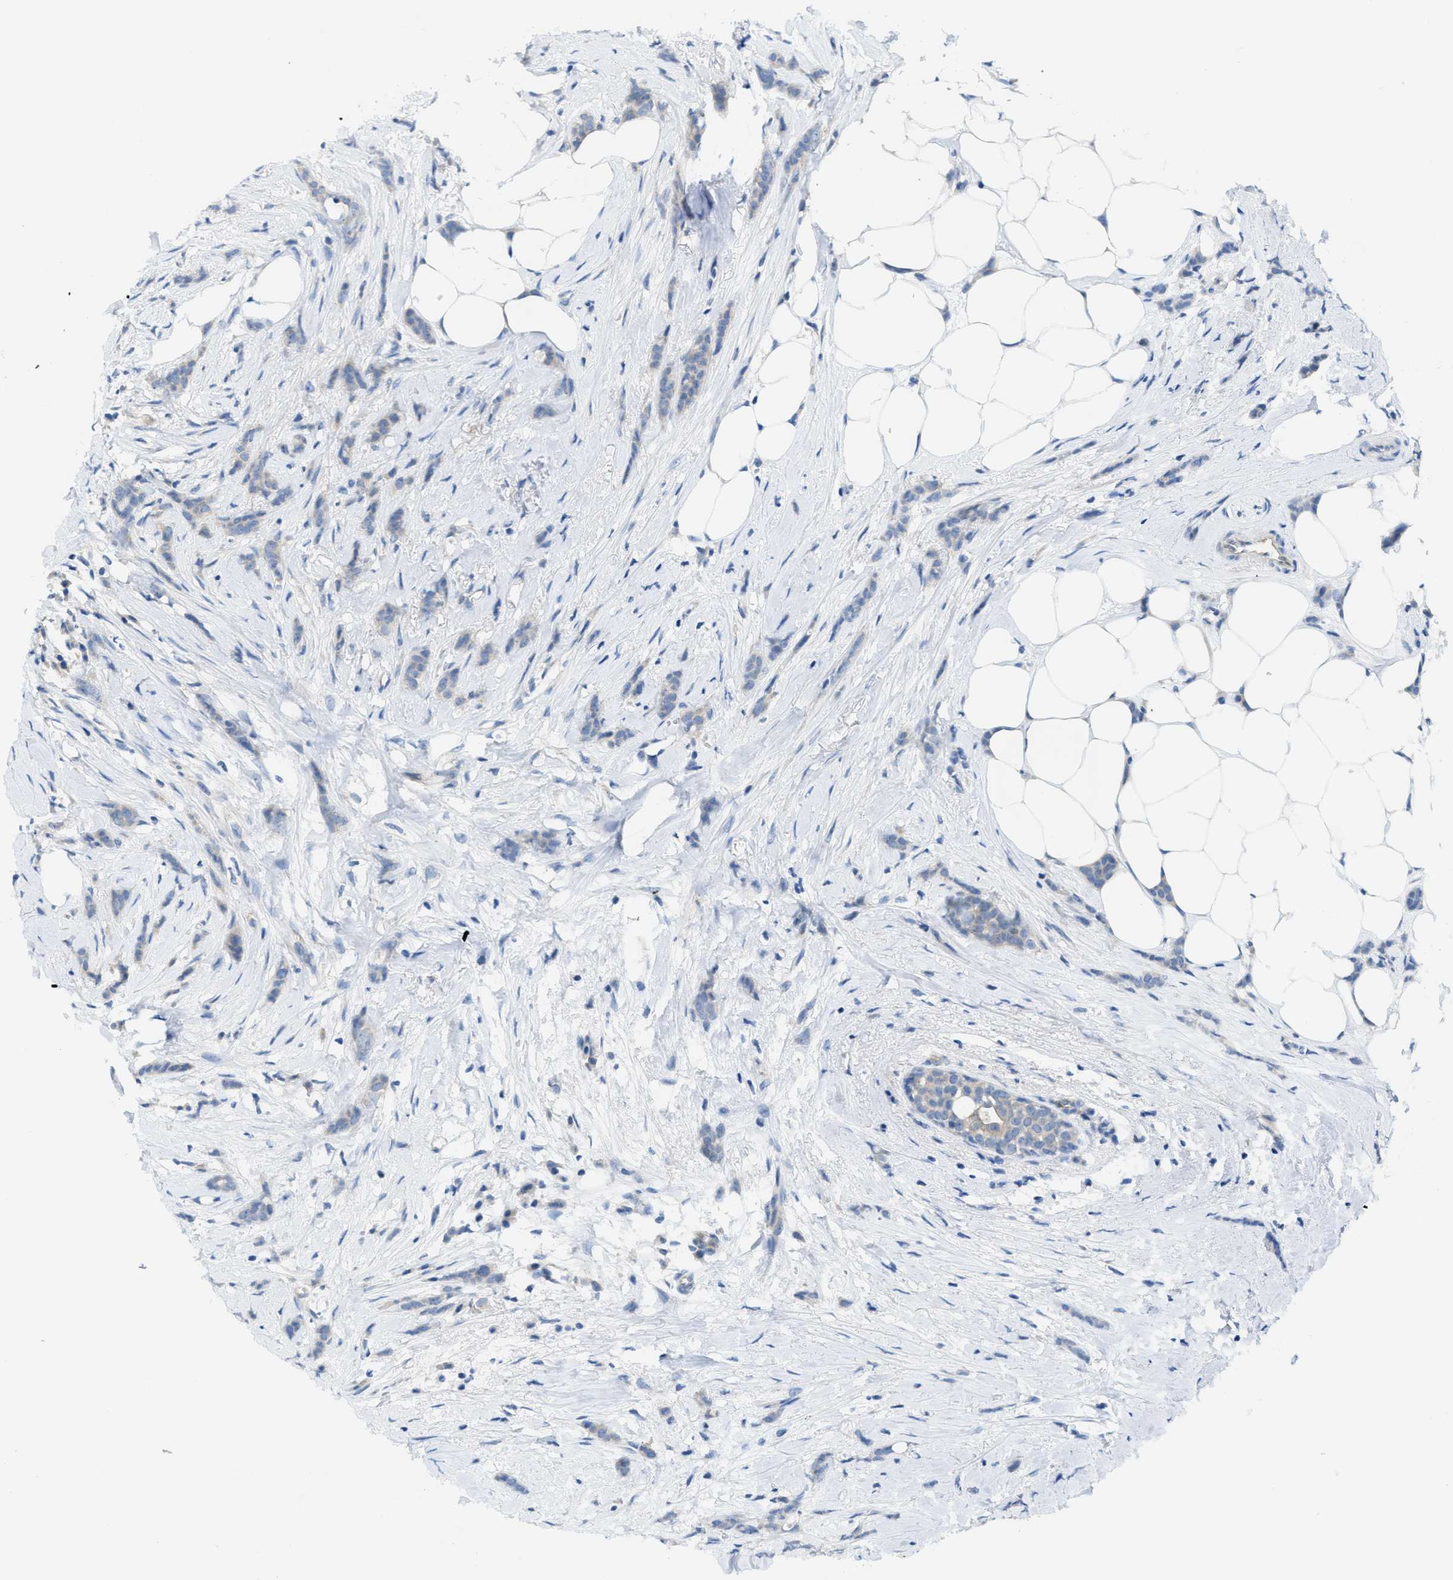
{"staining": {"intensity": "moderate", "quantity": "<25%", "location": "cytoplasmic/membranous"}, "tissue": "breast cancer", "cell_type": "Tumor cells", "image_type": "cancer", "snomed": [{"axis": "morphology", "description": "Lobular carcinoma, in situ"}, {"axis": "morphology", "description": "Lobular carcinoma"}, {"axis": "topography", "description": "Breast"}], "caption": "DAB immunohistochemical staining of breast cancer exhibits moderate cytoplasmic/membranous protein positivity in about <25% of tumor cells. The protein of interest is stained brown, and the nuclei are stained in blue (DAB (3,3'-diaminobenzidine) IHC with brightfield microscopy, high magnification).", "gene": "RIPK2", "patient": {"sex": "female", "age": 41}}